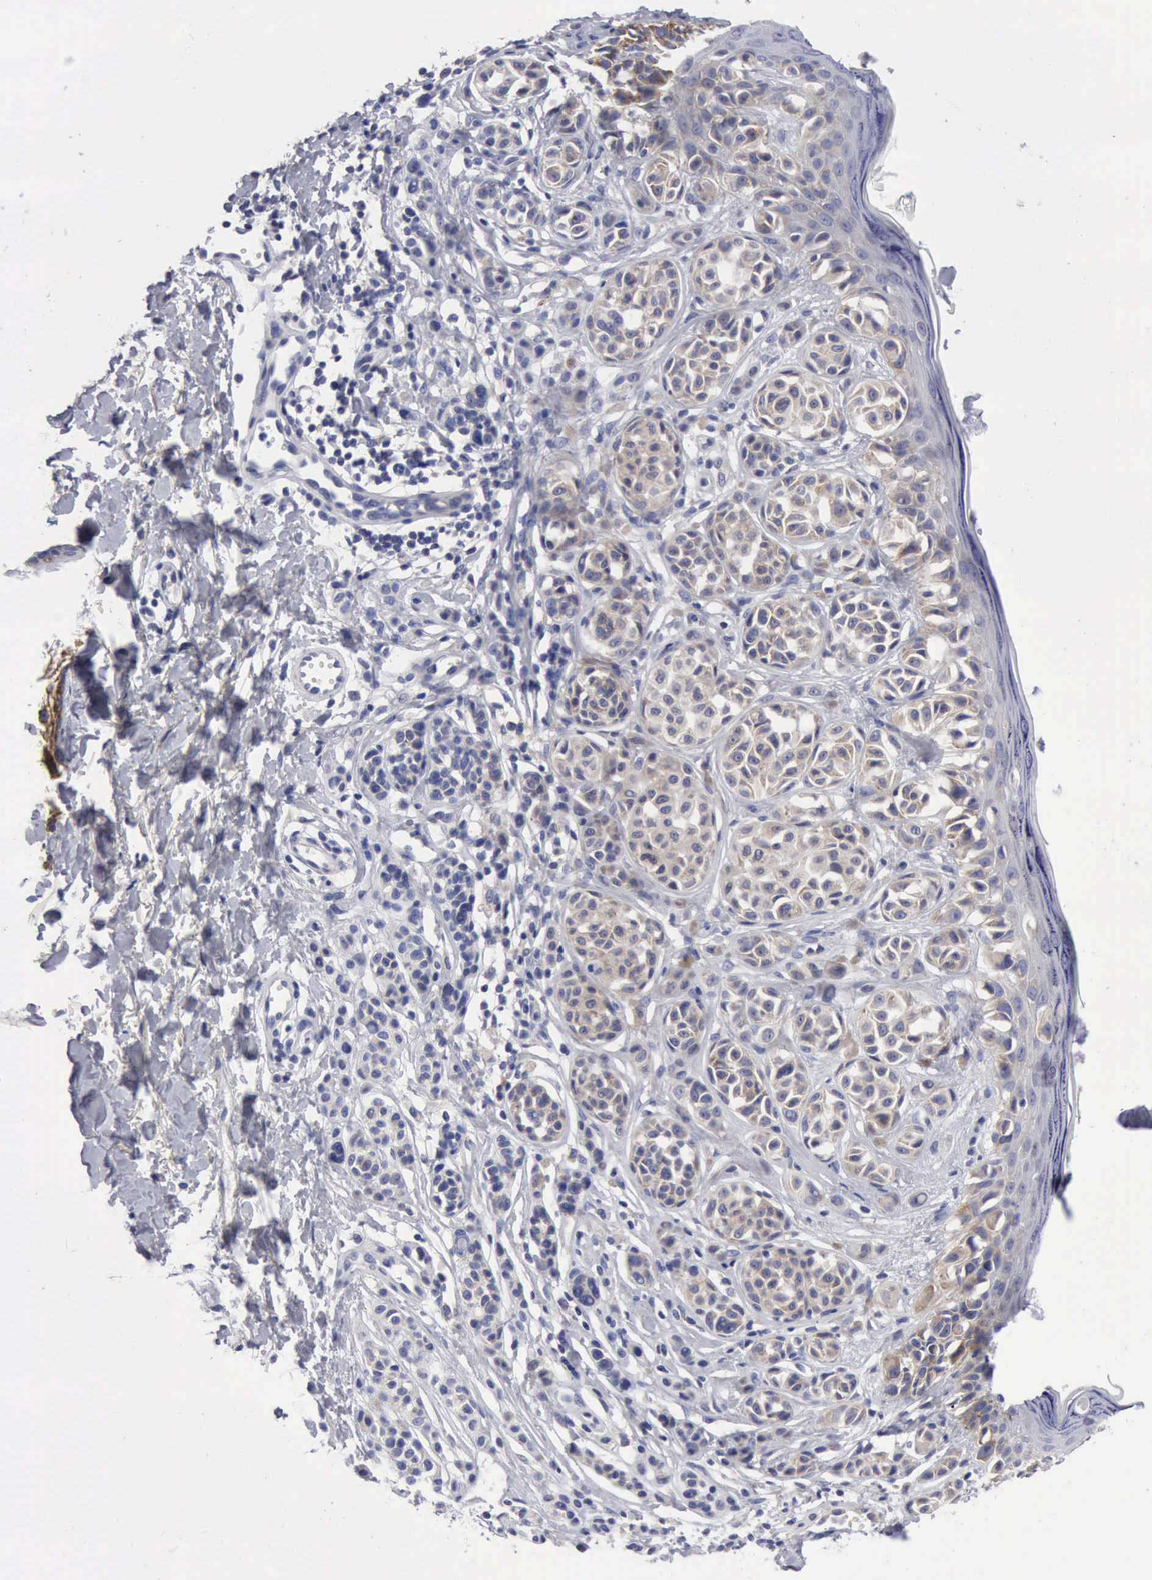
{"staining": {"intensity": "moderate", "quantity": "<25%", "location": "cytoplasmic/membranous"}, "tissue": "melanoma", "cell_type": "Tumor cells", "image_type": "cancer", "snomed": [{"axis": "morphology", "description": "Malignant melanoma, NOS"}, {"axis": "topography", "description": "Skin"}], "caption": "Protein analysis of melanoma tissue shows moderate cytoplasmic/membranous expression in about <25% of tumor cells.", "gene": "TXLNG", "patient": {"sex": "male", "age": 40}}